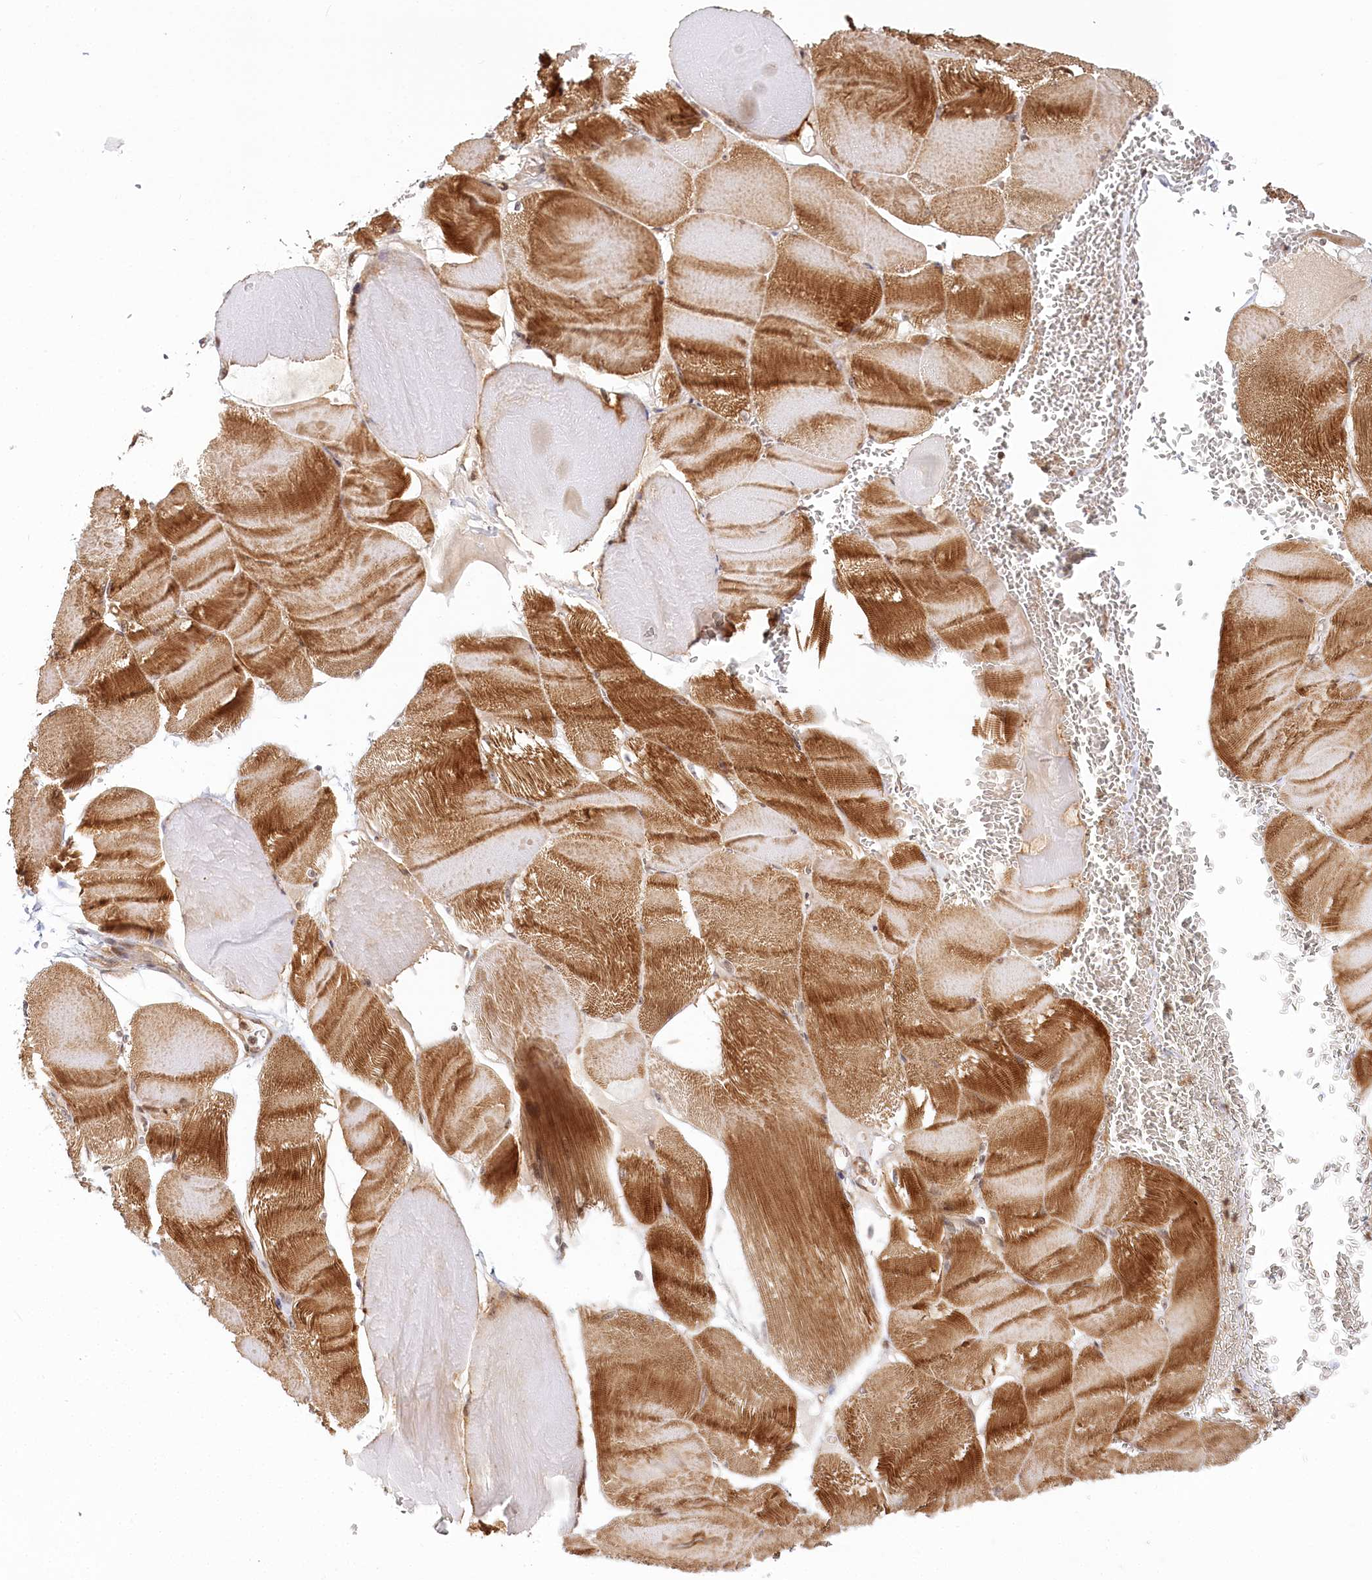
{"staining": {"intensity": "strong", "quantity": ">75%", "location": "cytoplasmic/membranous"}, "tissue": "skeletal muscle", "cell_type": "Myocytes", "image_type": "normal", "snomed": [{"axis": "morphology", "description": "Normal tissue, NOS"}, {"axis": "morphology", "description": "Basal cell carcinoma"}, {"axis": "topography", "description": "Skeletal muscle"}], "caption": "Skeletal muscle stained with a brown dye shows strong cytoplasmic/membranous positive expression in about >75% of myocytes.", "gene": "CEP70", "patient": {"sex": "female", "age": 64}}